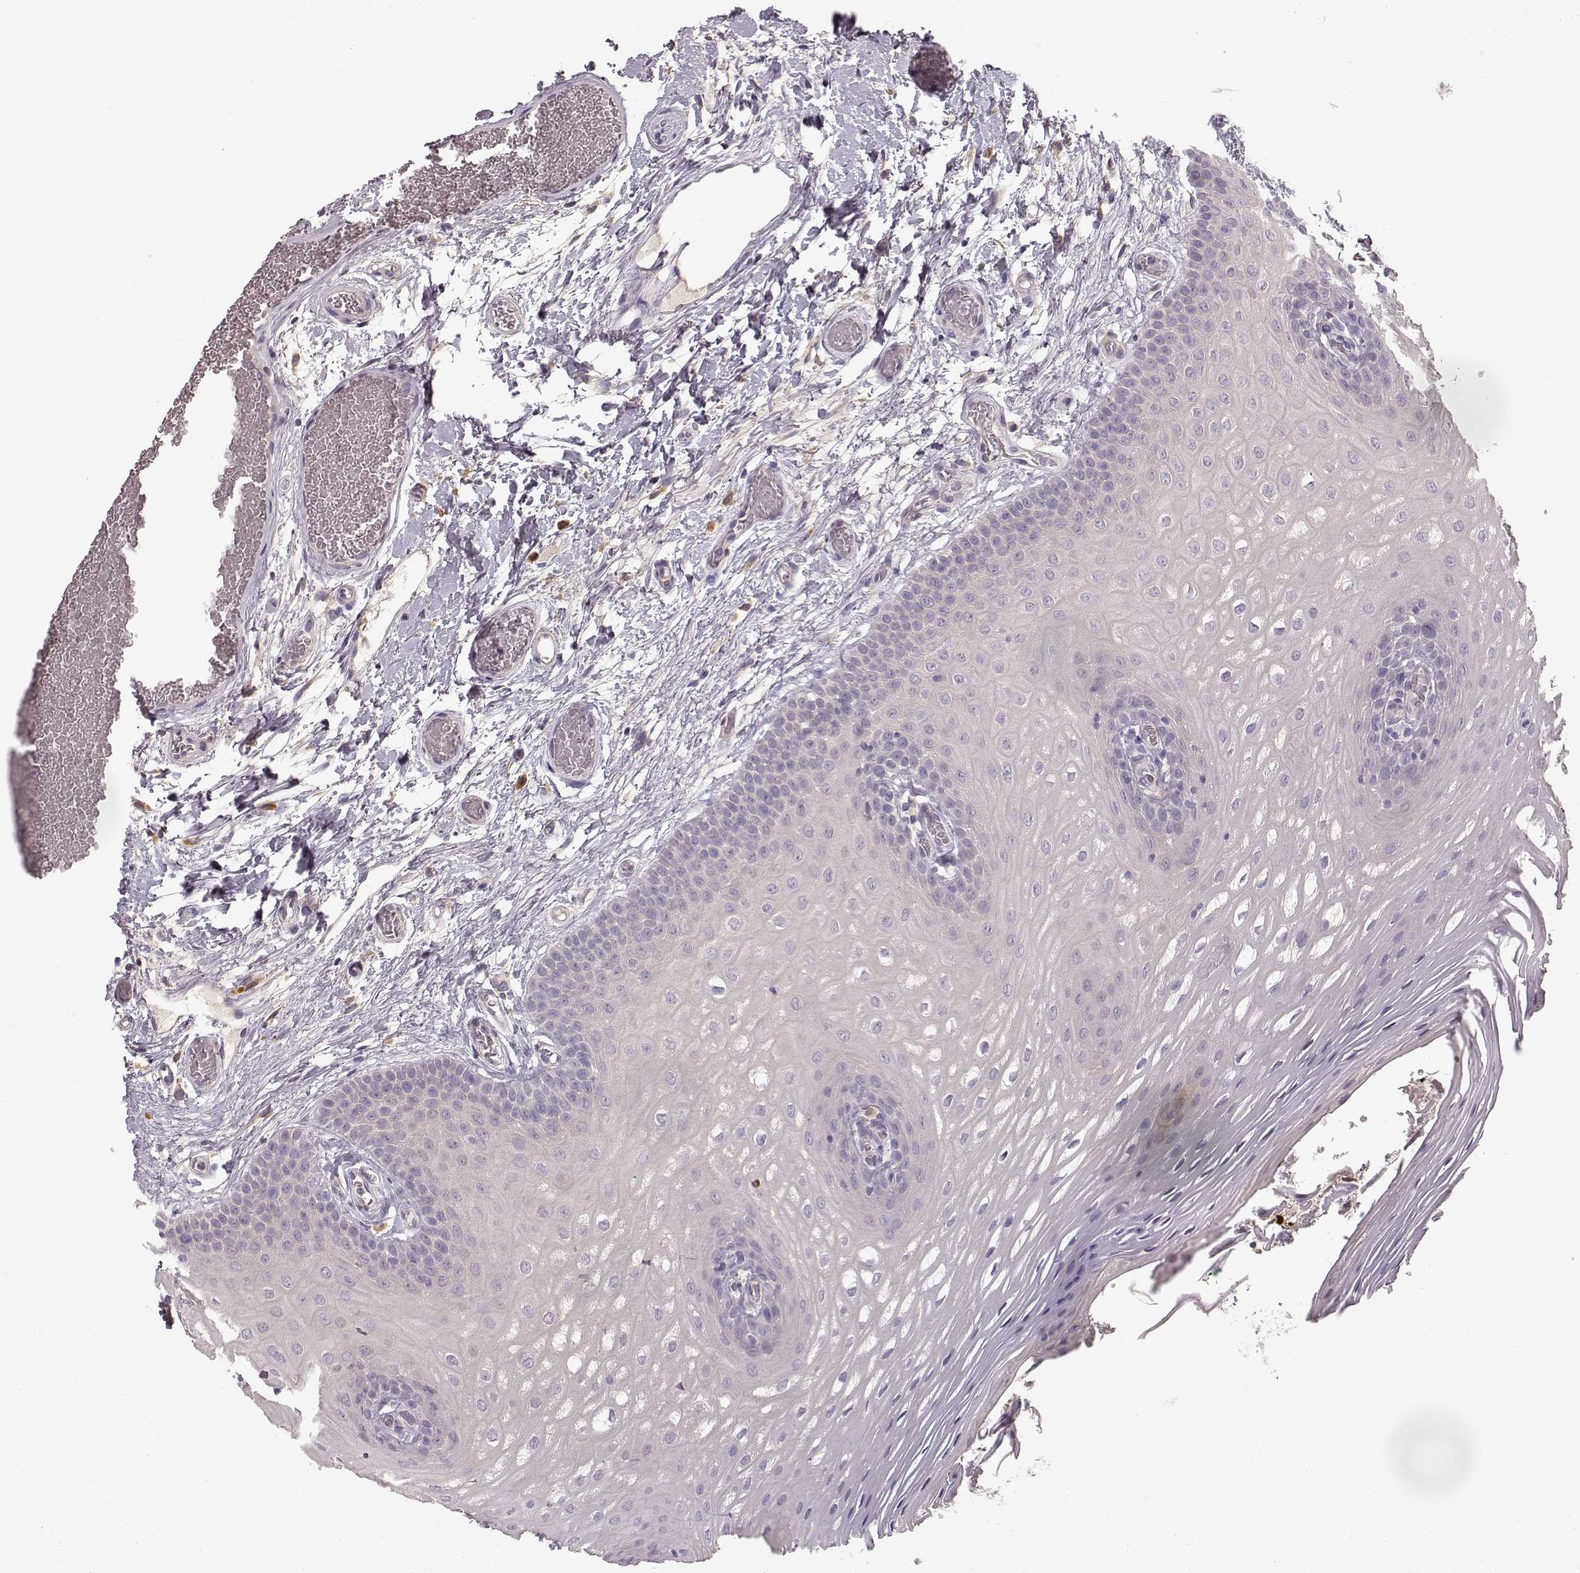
{"staining": {"intensity": "negative", "quantity": "none", "location": "none"}, "tissue": "oral mucosa", "cell_type": "Squamous epithelial cells", "image_type": "normal", "snomed": [{"axis": "morphology", "description": "Normal tissue, NOS"}, {"axis": "morphology", "description": "Squamous cell carcinoma, NOS"}, {"axis": "topography", "description": "Oral tissue"}, {"axis": "topography", "description": "Head-Neck"}], "caption": "The photomicrograph reveals no significant staining in squamous epithelial cells of oral mucosa.", "gene": "GHR", "patient": {"sex": "male", "age": 78}}